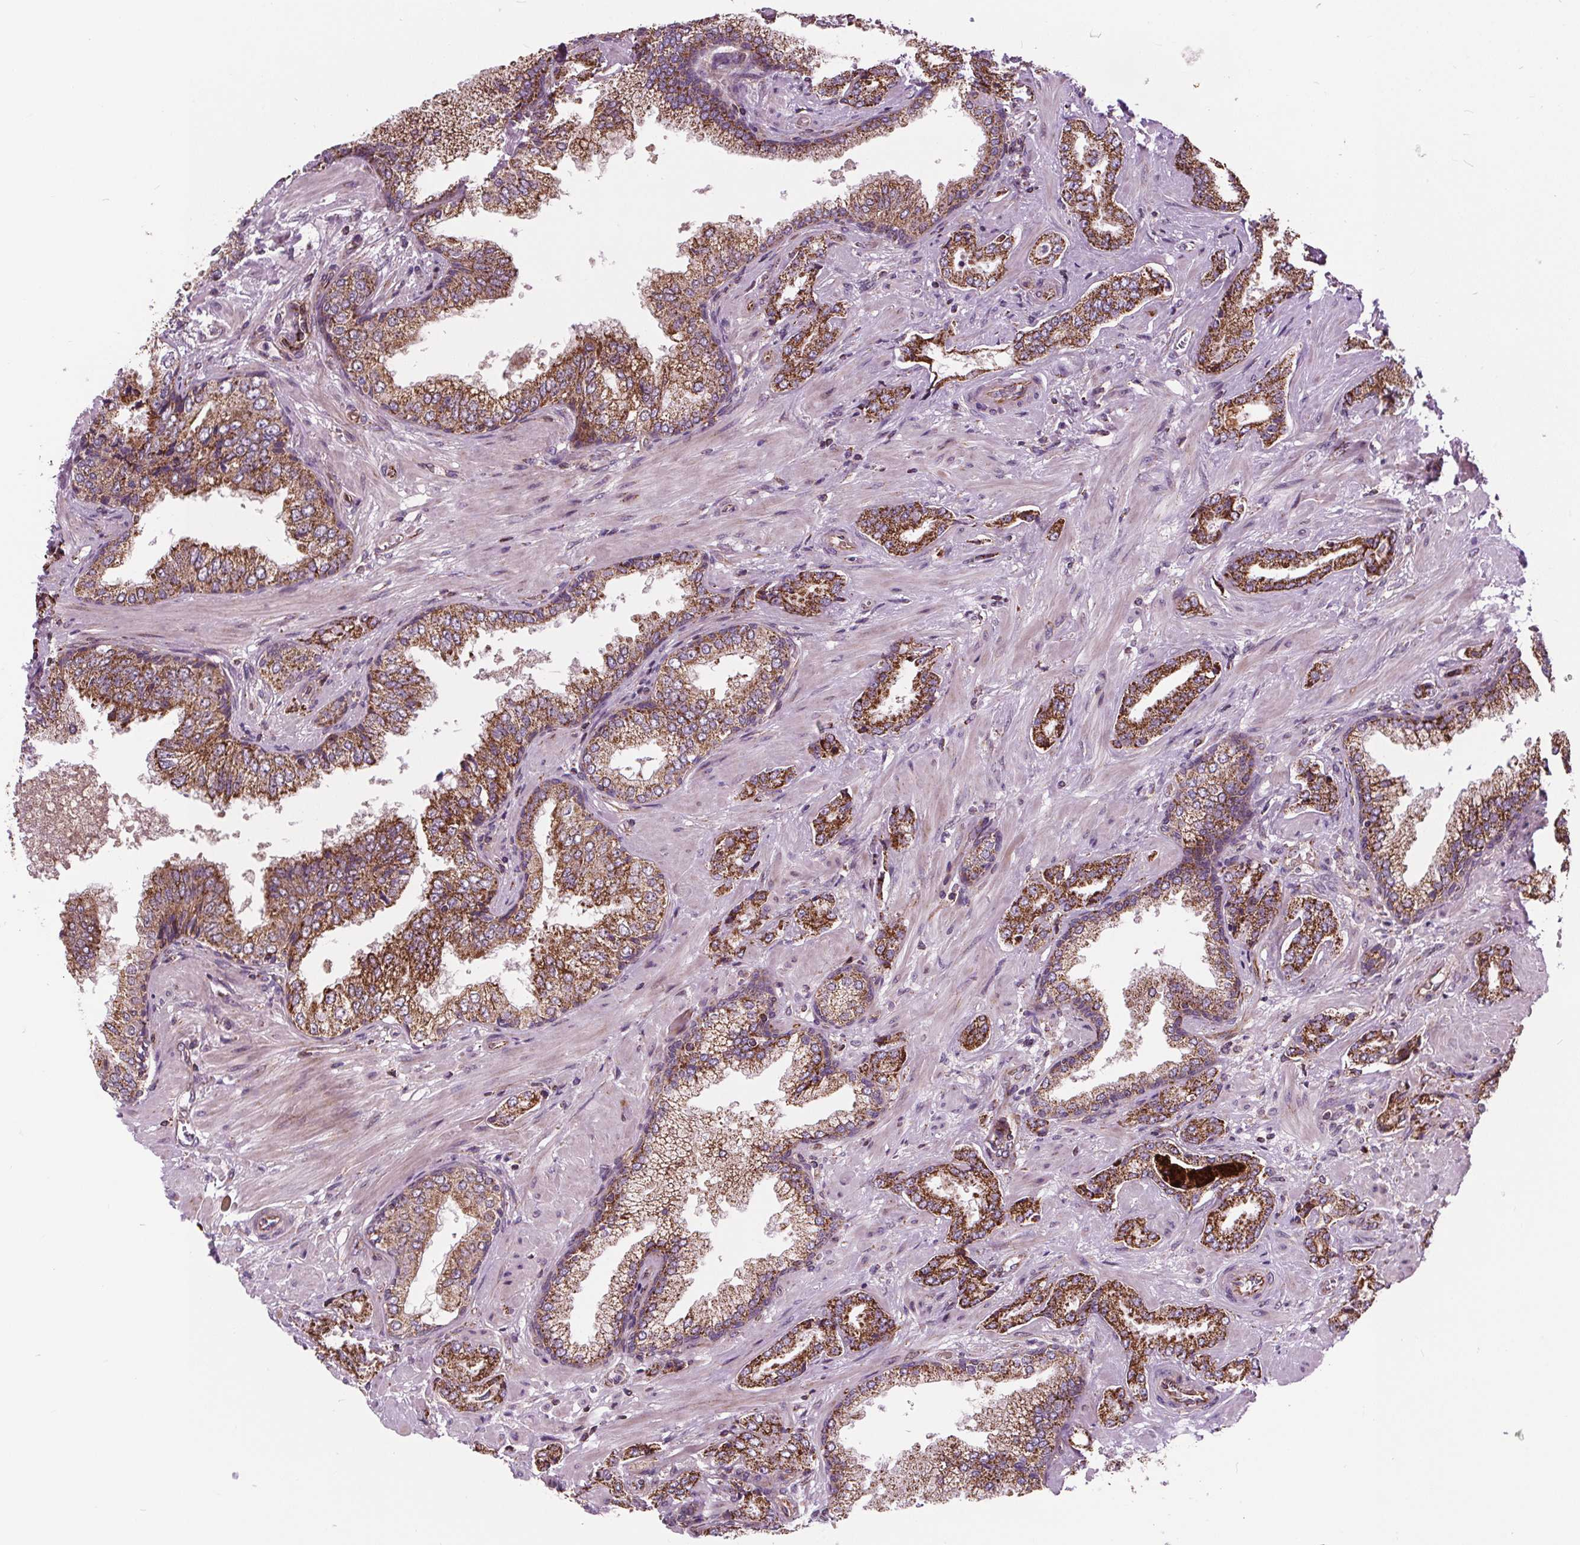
{"staining": {"intensity": "strong", "quantity": ">75%", "location": "cytoplasmic/membranous"}, "tissue": "prostate cancer", "cell_type": "Tumor cells", "image_type": "cancer", "snomed": [{"axis": "morphology", "description": "Adenocarcinoma, Low grade"}, {"axis": "topography", "description": "Prostate"}], "caption": "Immunohistochemical staining of human prostate cancer exhibits high levels of strong cytoplasmic/membranous protein expression in about >75% of tumor cells.", "gene": "GOLT1B", "patient": {"sex": "male", "age": 61}}